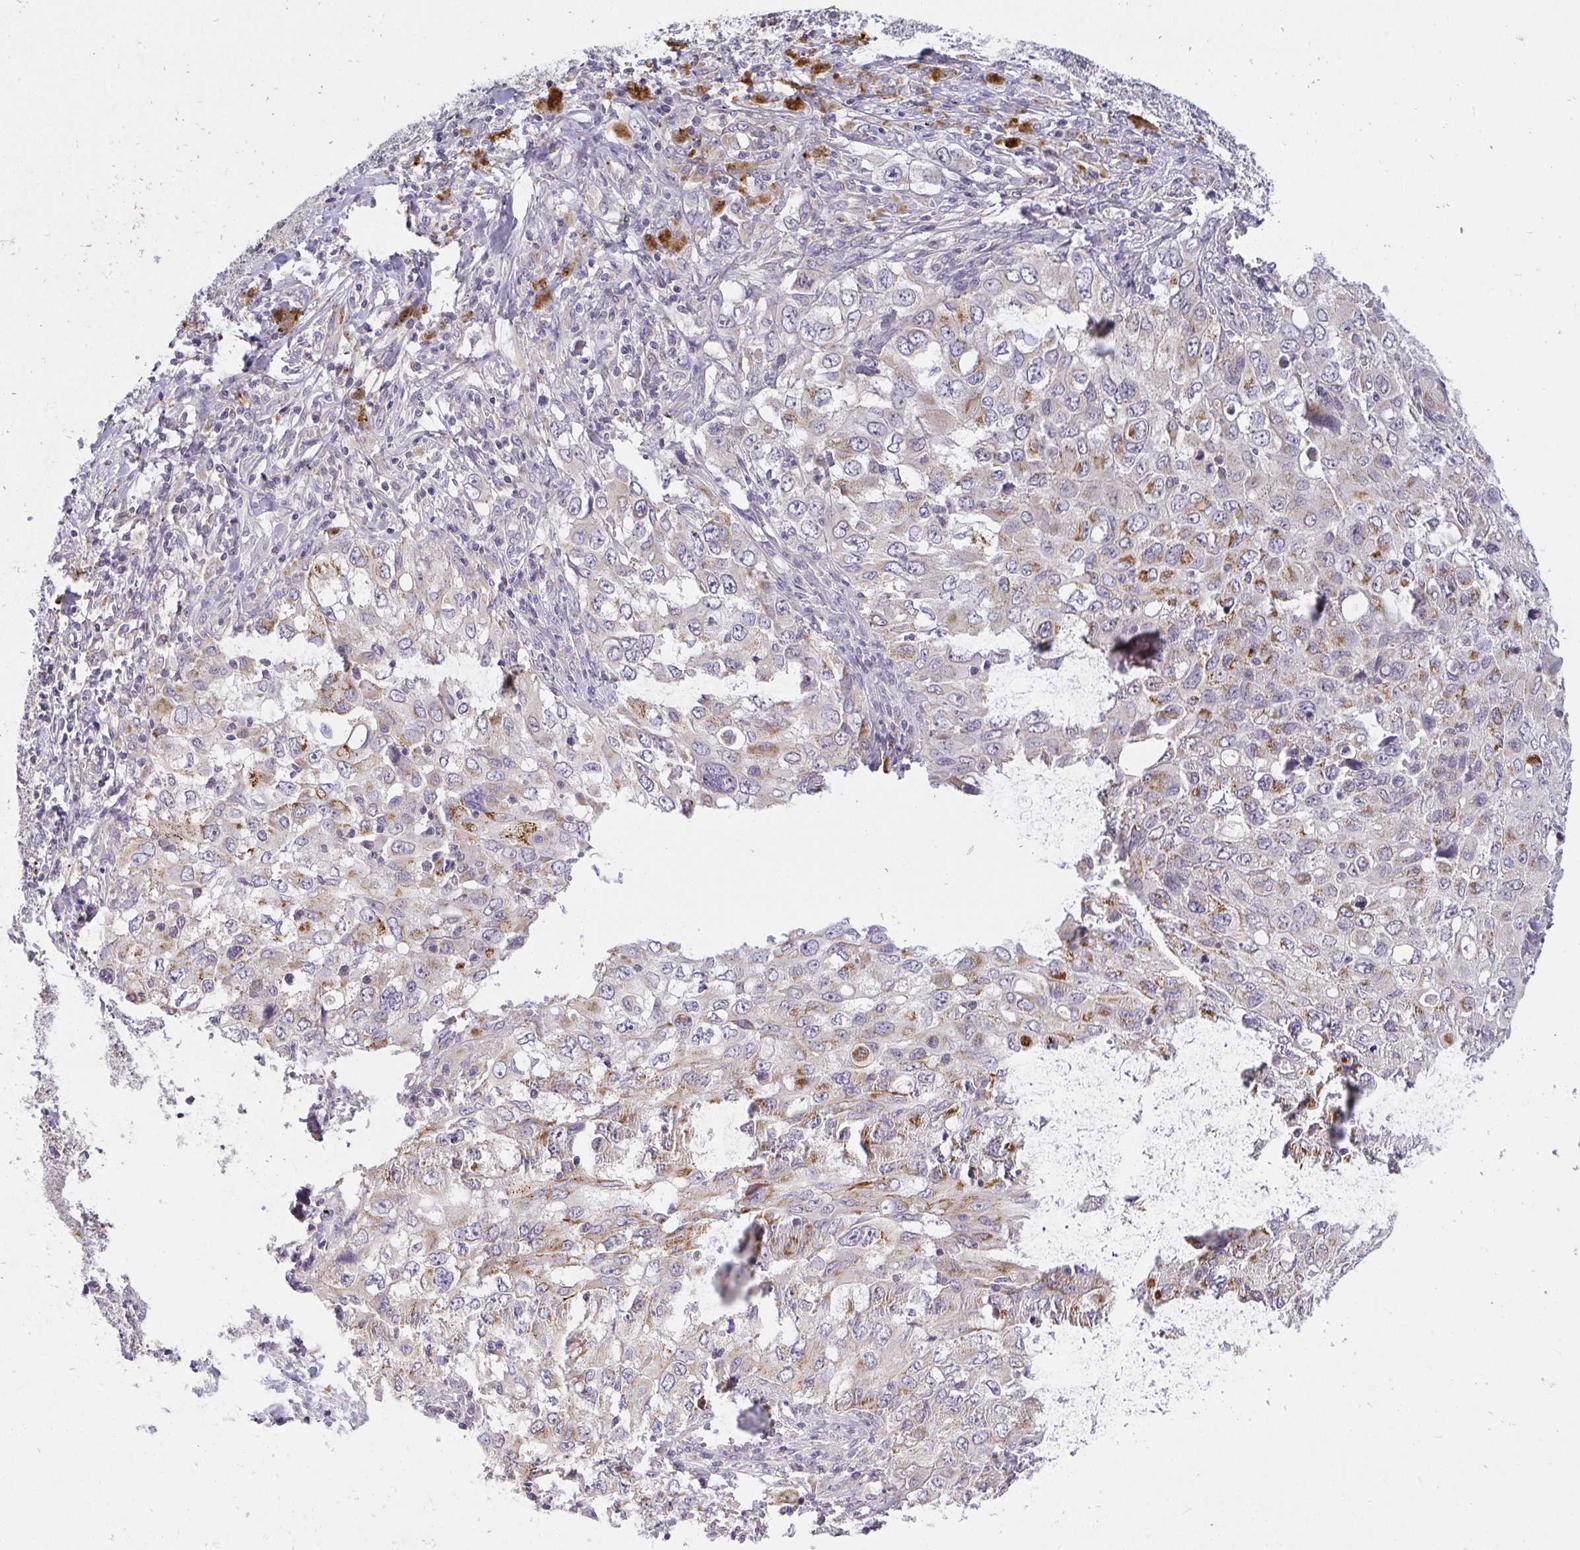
{"staining": {"intensity": "moderate", "quantity": "25%-75%", "location": "cytoplasmic/membranous"}, "tissue": "lung cancer", "cell_type": "Tumor cells", "image_type": "cancer", "snomed": [{"axis": "morphology", "description": "Adenocarcinoma, NOS"}, {"axis": "morphology", "description": "Adenocarcinoma, metastatic, NOS"}, {"axis": "topography", "description": "Lymph node"}, {"axis": "topography", "description": "Lung"}], "caption": "This image exhibits immunohistochemistry staining of human lung cancer, with medium moderate cytoplasmic/membranous positivity in about 25%-75% of tumor cells.", "gene": "TMEM219", "patient": {"sex": "female", "age": 42}}